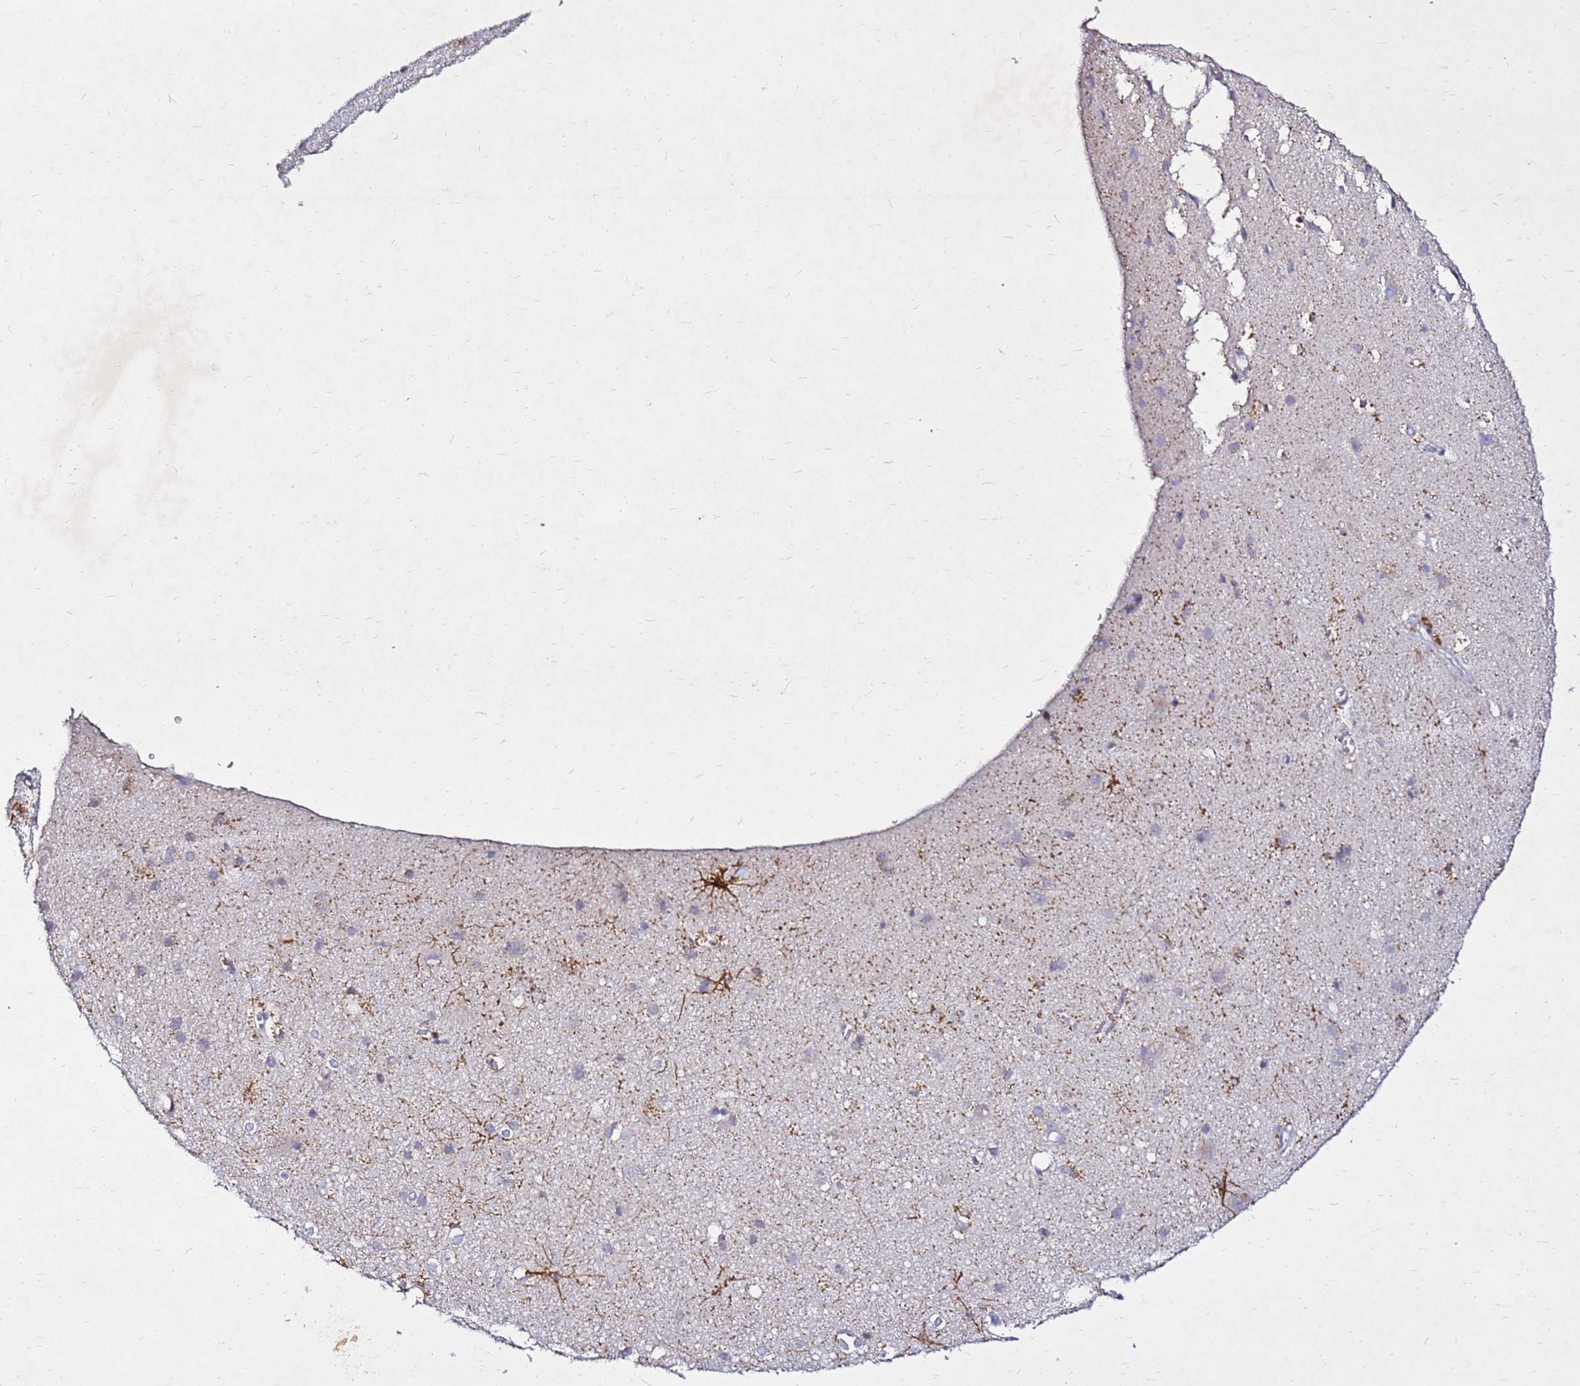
{"staining": {"intensity": "moderate", "quantity": "<25%", "location": "cytoplasmic/membranous"}, "tissue": "cerebral cortex", "cell_type": "Endothelial cells", "image_type": "normal", "snomed": [{"axis": "morphology", "description": "Normal tissue, NOS"}, {"axis": "topography", "description": "Cerebral cortex"}], "caption": "Immunohistochemical staining of normal human cerebral cortex shows low levels of moderate cytoplasmic/membranous staining in about <25% of endothelial cells.", "gene": "COX14", "patient": {"sex": "male", "age": 54}}